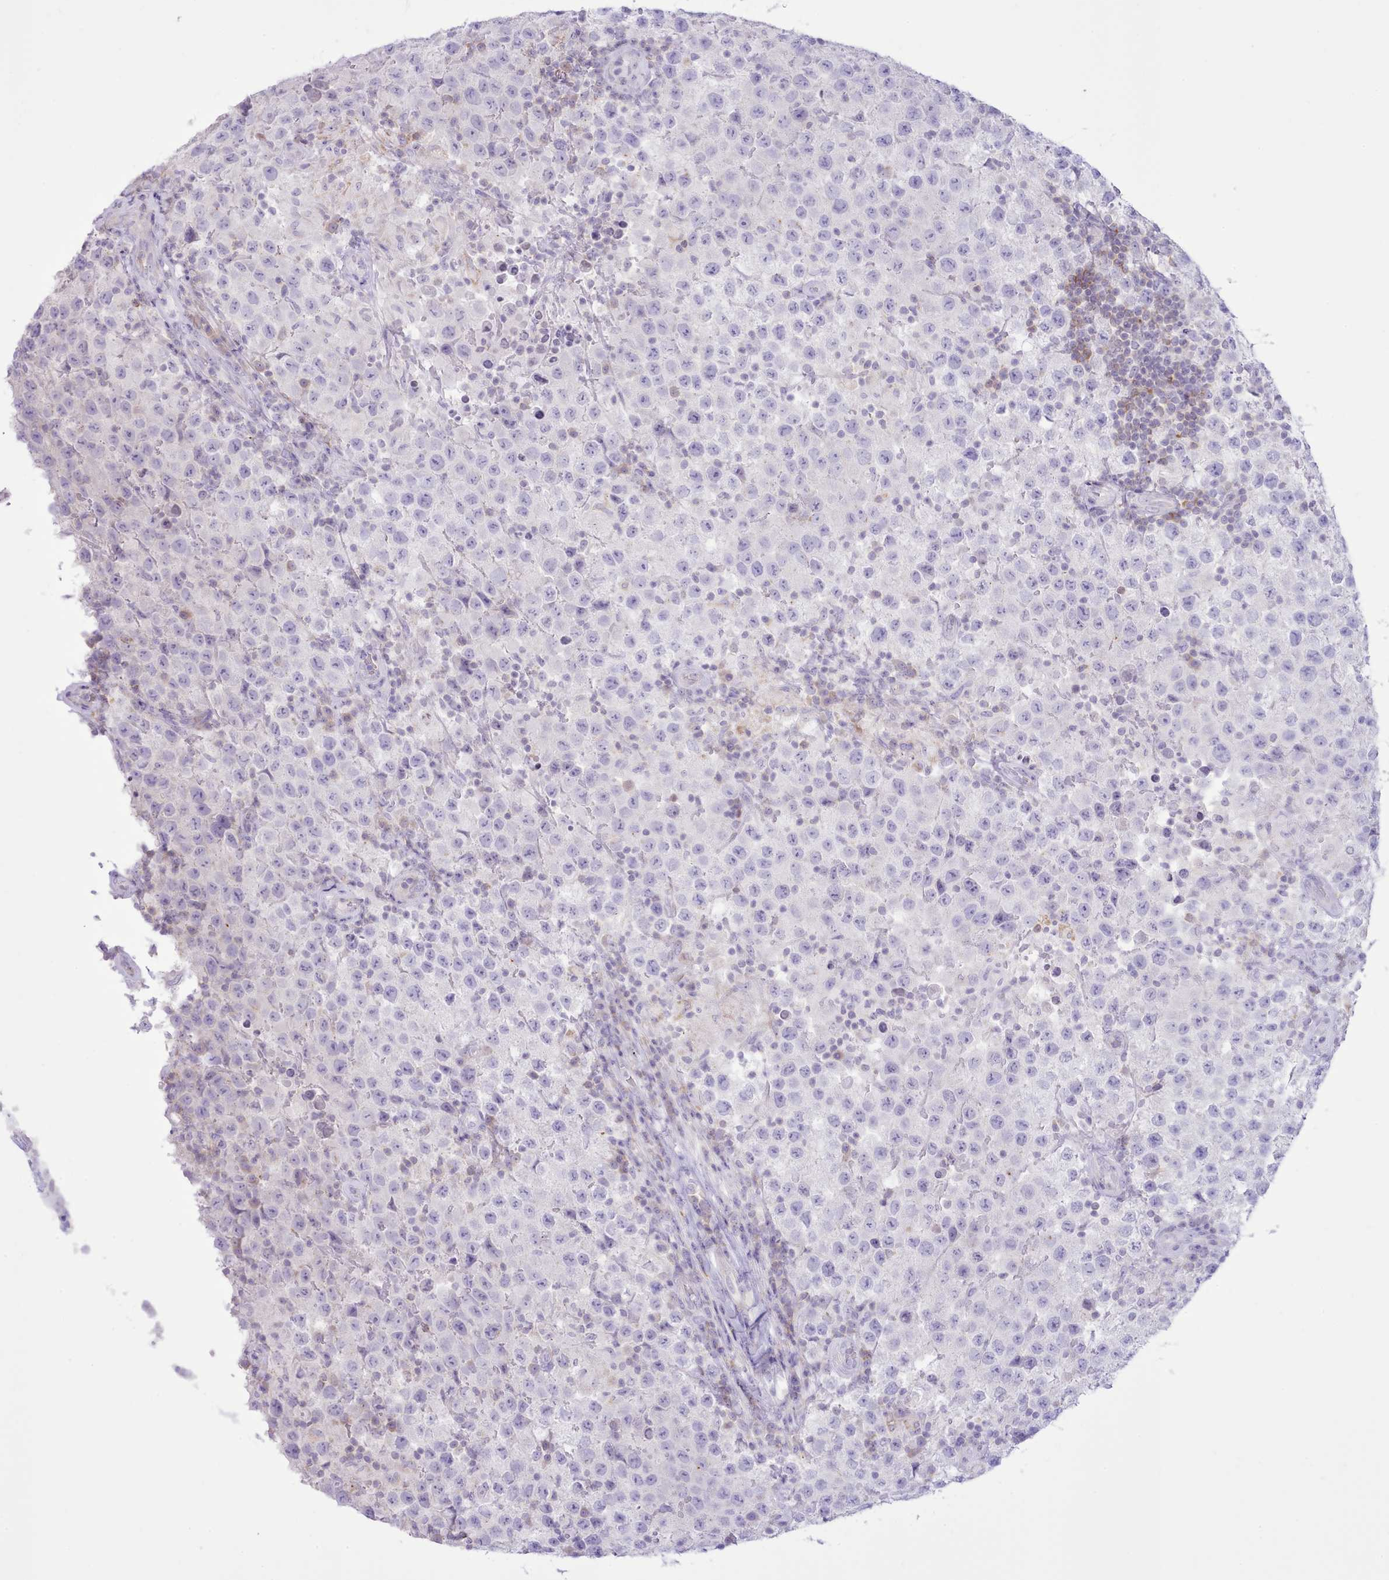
{"staining": {"intensity": "negative", "quantity": "none", "location": "none"}, "tissue": "testis cancer", "cell_type": "Tumor cells", "image_type": "cancer", "snomed": [{"axis": "morphology", "description": "Seminoma, NOS"}, {"axis": "morphology", "description": "Carcinoma, Embryonal, NOS"}, {"axis": "topography", "description": "Testis"}], "caption": "Tumor cells show no significant protein positivity in embryonal carcinoma (testis).", "gene": "MDFI", "patient": {"sex": "male", "age": 41}}